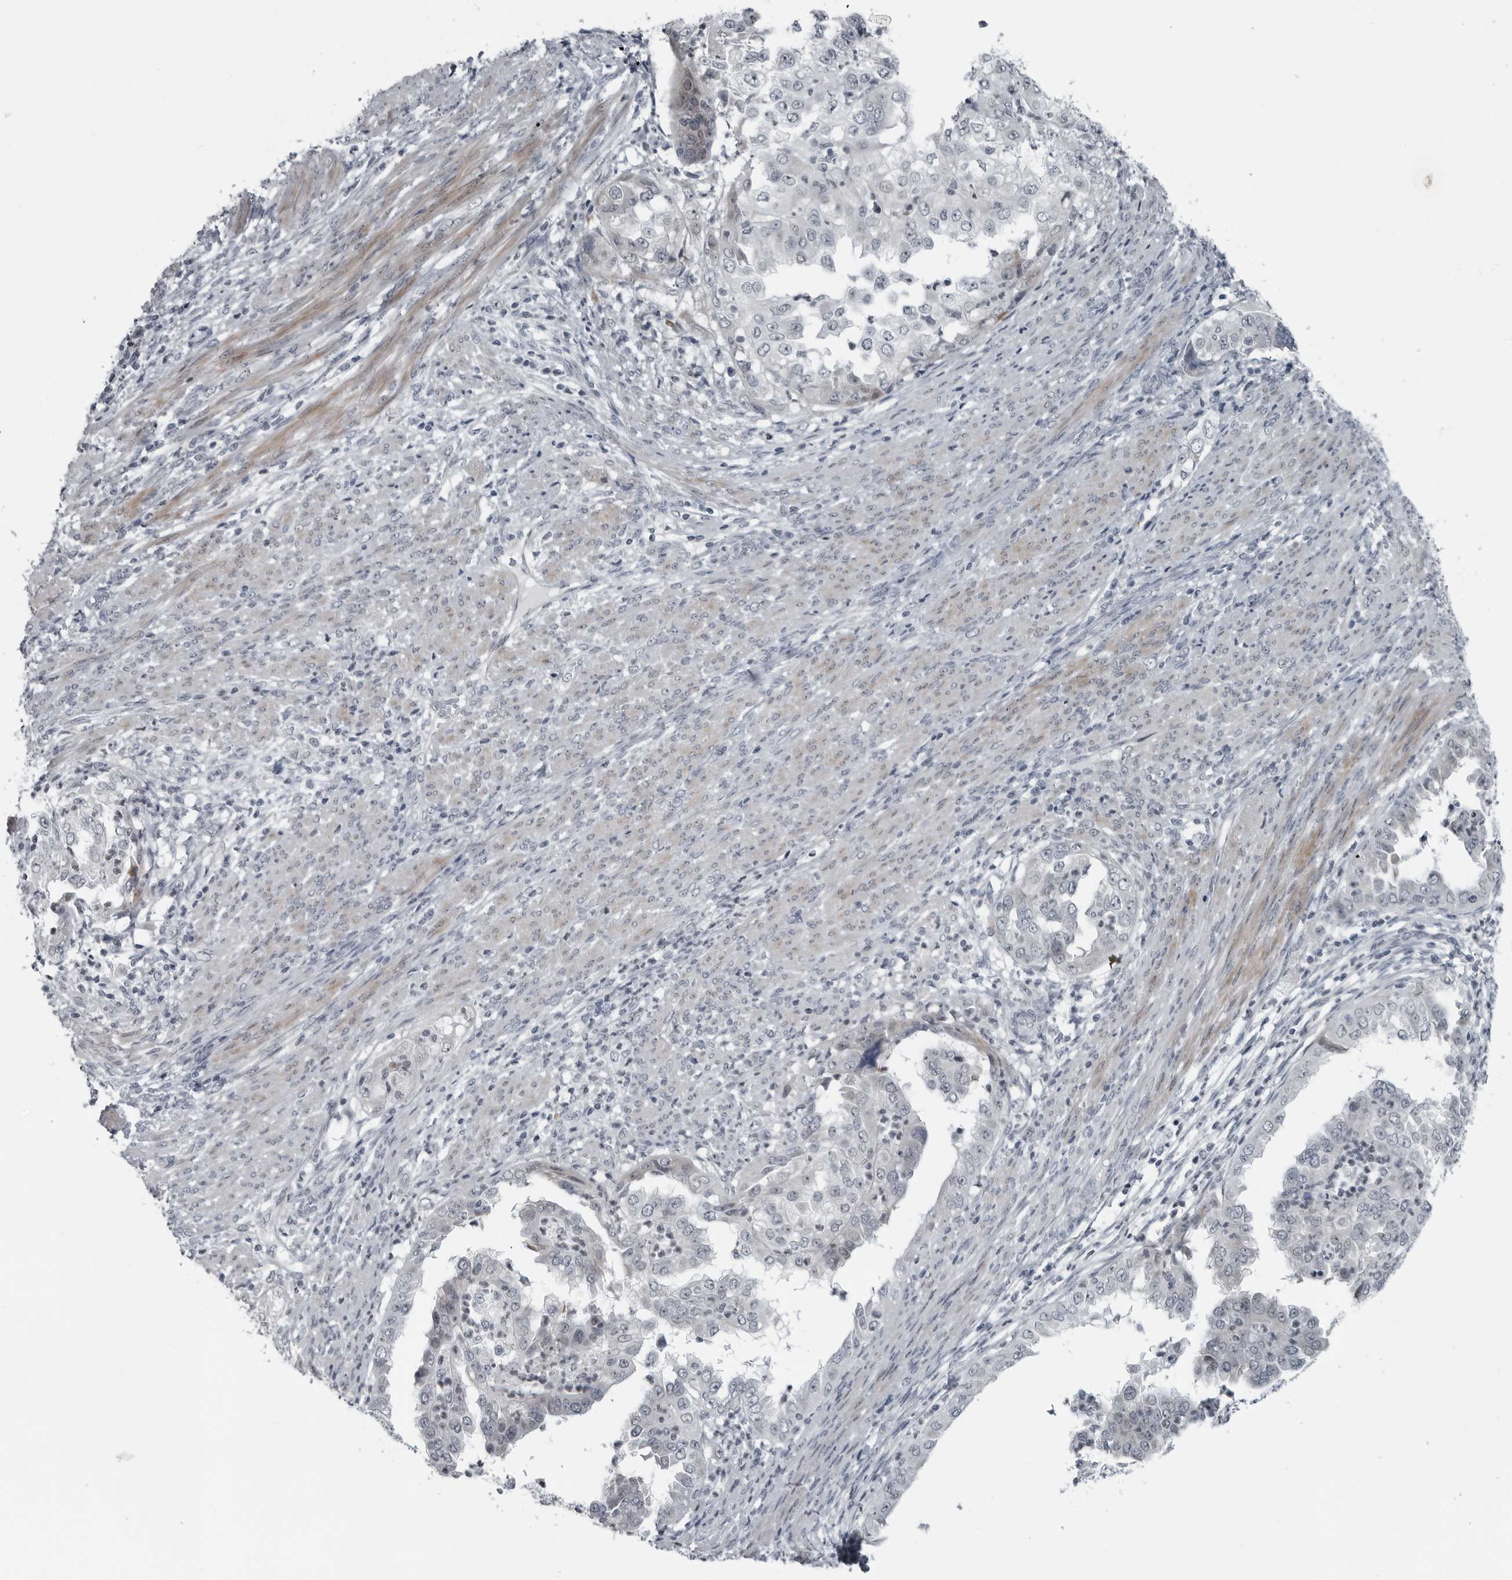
{"staining": {"intensity": "negative", "quantity": "none", "location": "none"}, "tissue": "endometrial cancer", "cell_type": "Tumor cells", "image_type": "cancer", "snomed": [{"axis": "morphology", "description": "Adenocarcinoma, NOS"}, {"axis": "topography", "description": "Endometrium"}], "caption": "Histopathology image shows no protein staining in tumor cells of endometrial cancer (adenocarcinoma) tissue.", "gene": "DNAAF11", "patient": {"sex": "female", "age": 85}}